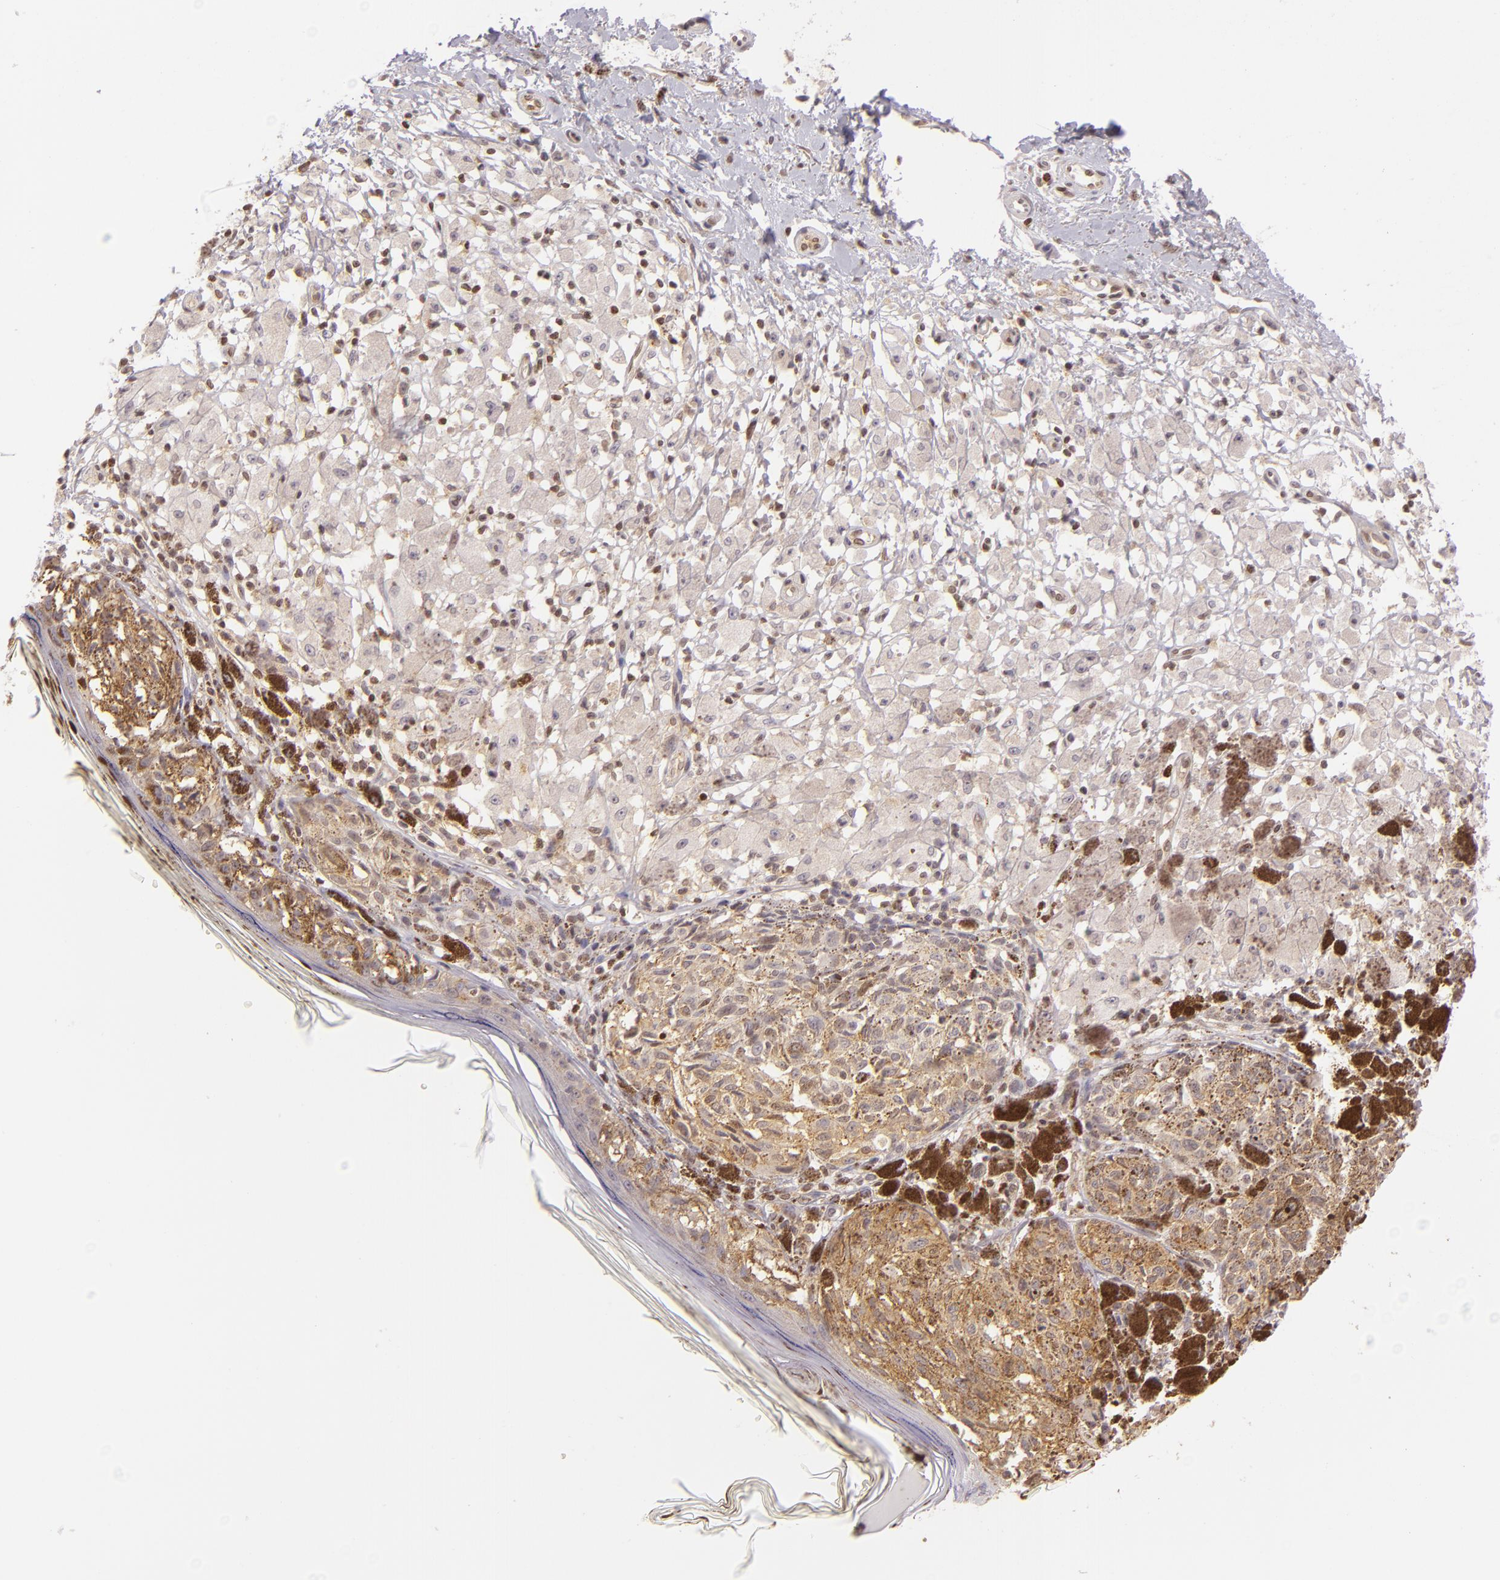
{"staining": {"intensity": "weak", "quantity": ">75%", "location": "cytoplasmic/membranous"}, "tissue": "melanoma", "cell_type": "Tumor cells", "image_type": "cancer", "snomed": [{"axis": "morphology", "description": "Malignant melanoma, NOS"}, {"axis": "topography", "description": "Skin"}], "caption": "Approximately >75% of tumor cells in human malignant melanoma show weak cytoplasmic/membranous protein expression as visualized by brown immunohistochemical staining.", "gene": "IMPDH1", "patient": {"sex": "male", "age": 88}}